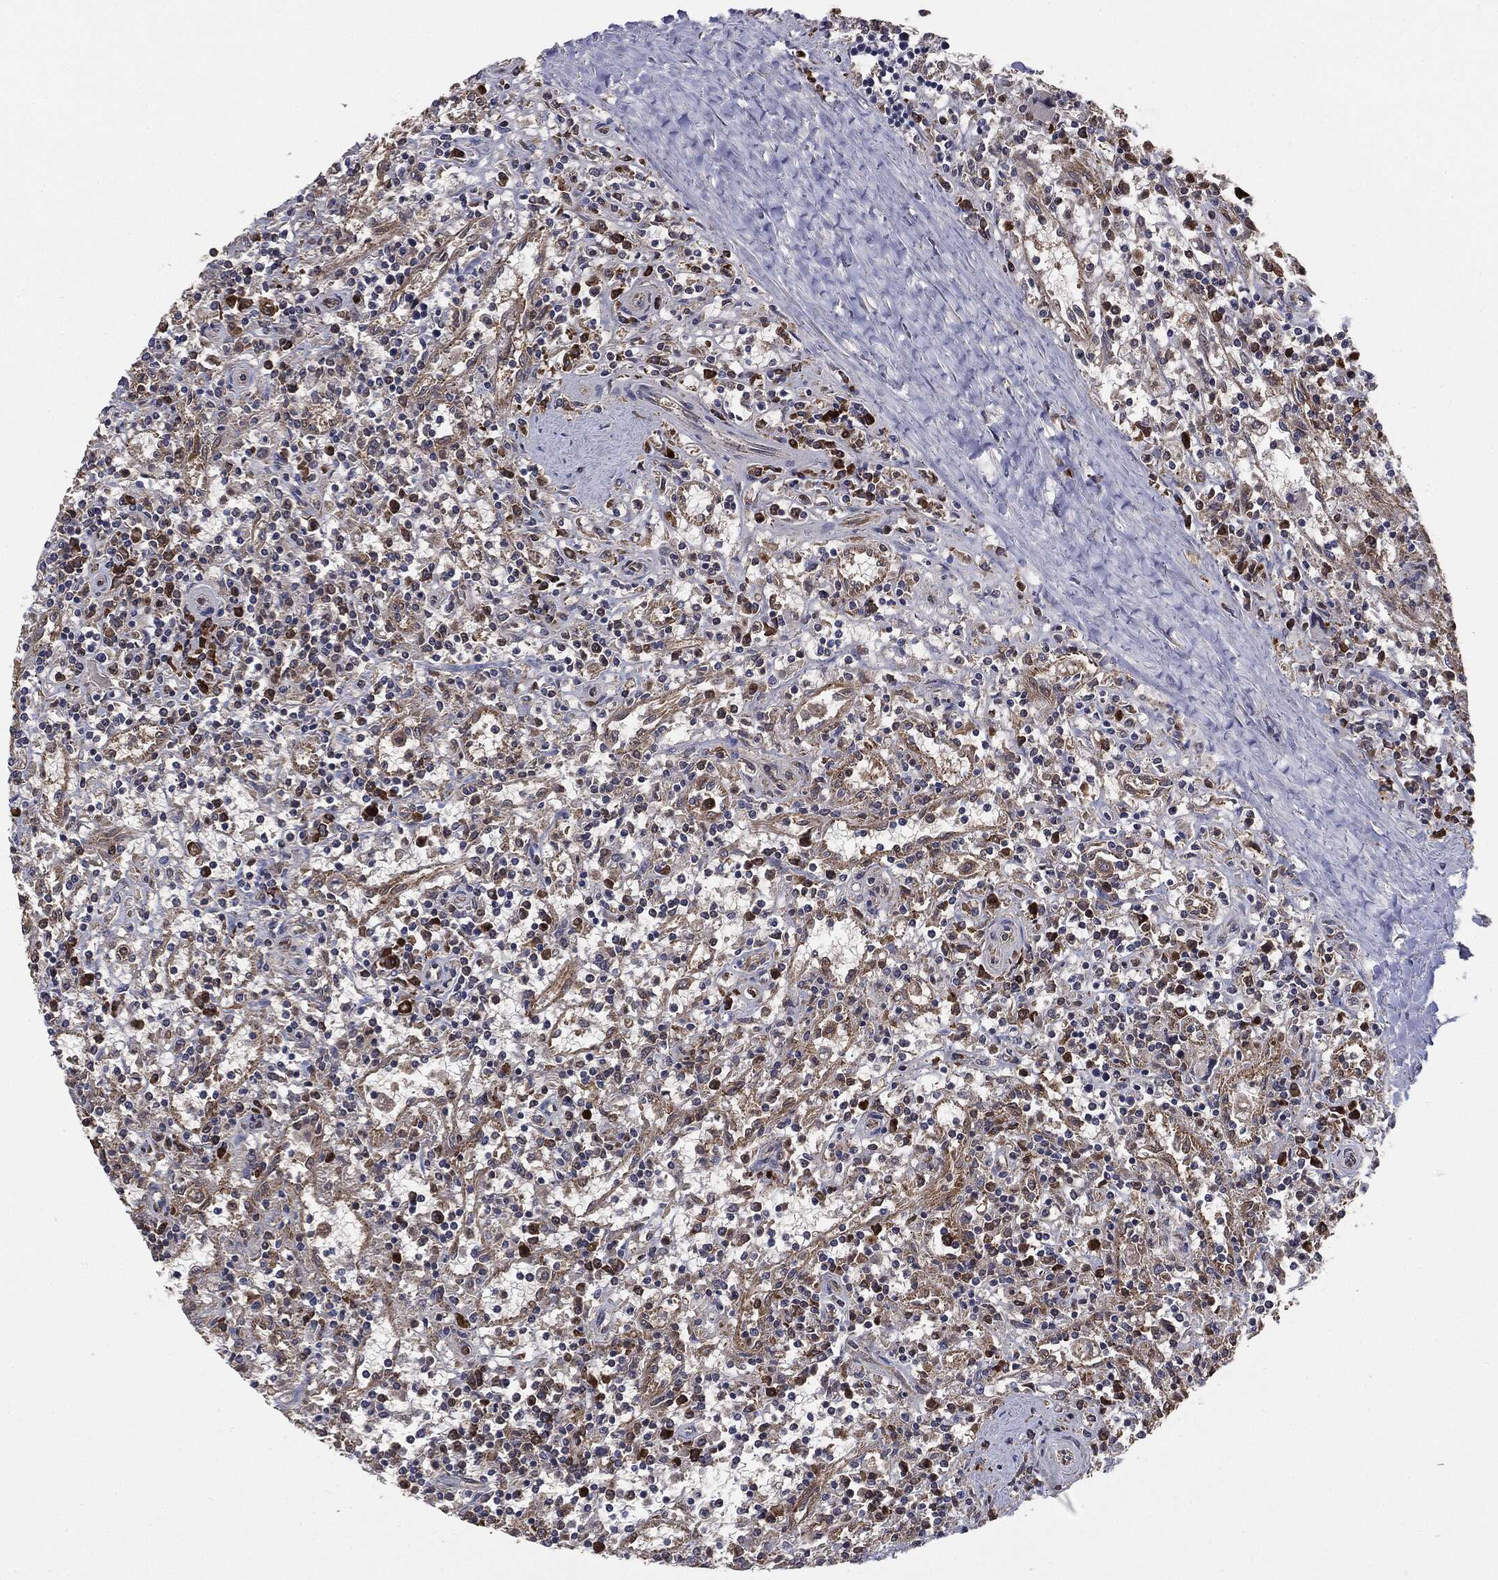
{"staining": {"intensity": "moderate", "quantity": "<25%", "location": "cytoplasmic/membranous"}, "tissue": "lymphoma", "cell_type": "Tumor cells", "image_type": "cancer", "snomed": [{"axis": "morphology", "description": "Malignant lymphoma, non-Hodgkin's type, Low grade"}, {"axis": "topography", "description": "Spleen"}], "caption": "High-magnification brightfield microscopy of malignant lymphoma, non-Hodgkin's type (low-grade) stained with DAB (brown) and counterstained with hematoxylin (blue). tumor cells exhibit moderate cytoplasmic/membranous positivity is present in about<25% of cells.", "gene": "NME1", "patient": {"sex": "male", "age": 62}}